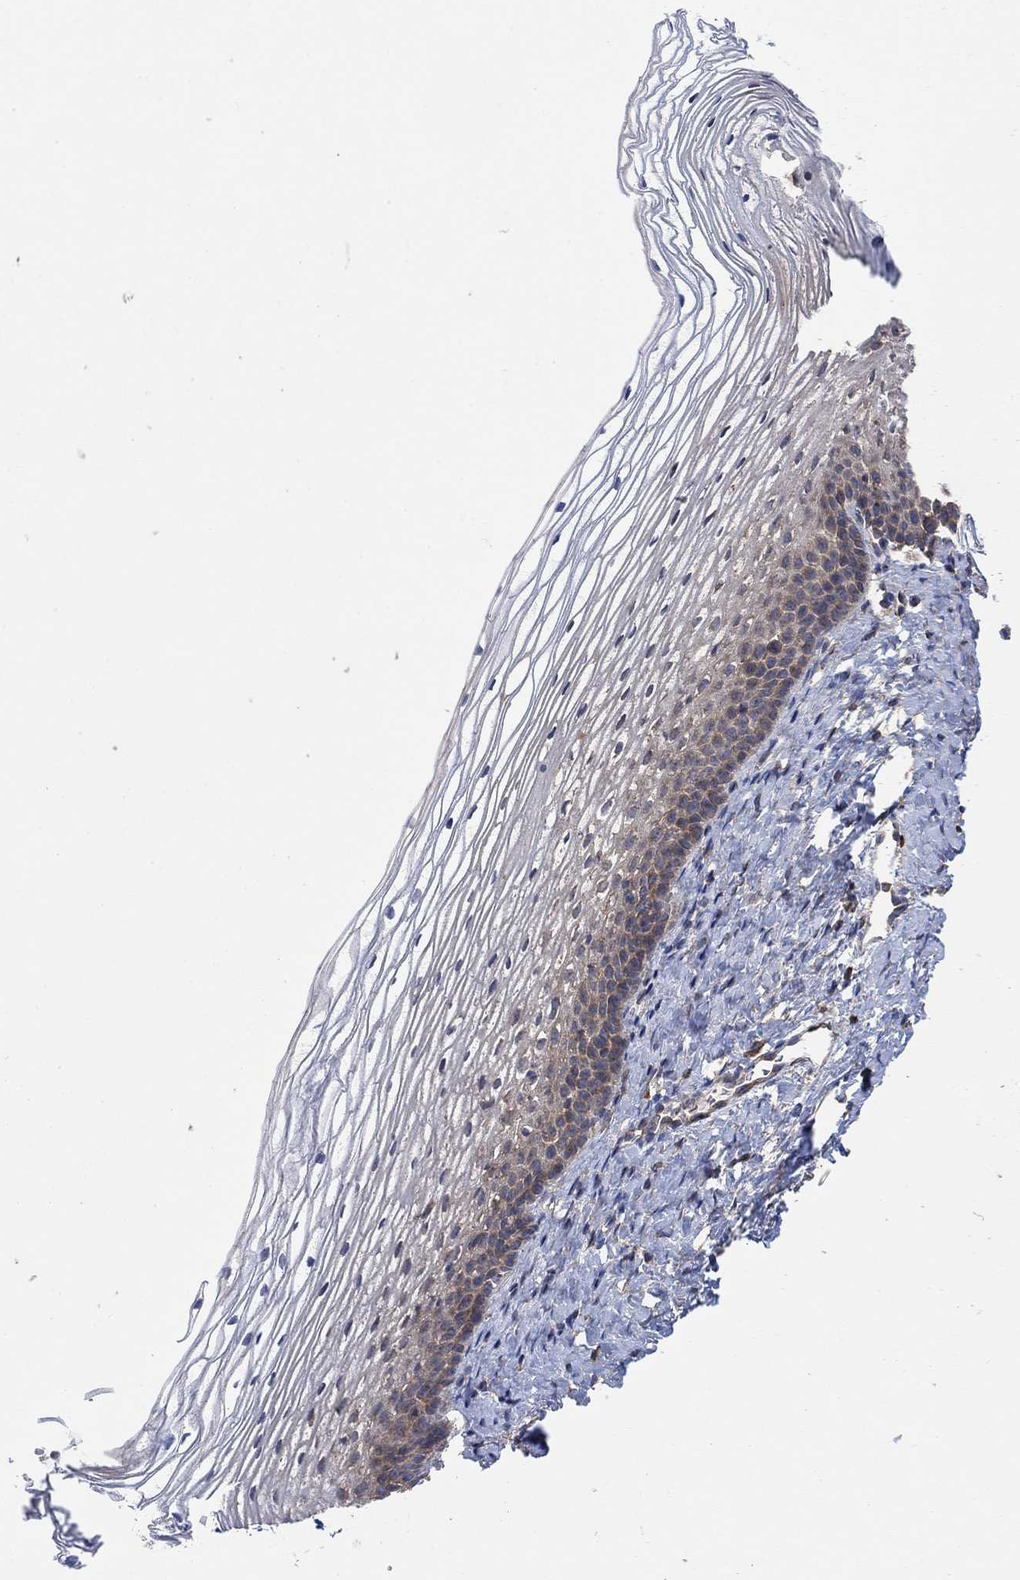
{"staining": {"intensity": "moderate", "quantity": ">75%", "location": "cytoplasmic/membranous"}, "tissue": "cervix", "cell_type": "Glandular cells", "image_type": "normal", "snomed": [{"axis": "morphology", "description": "Normal tissue, NOS"}, {"axis": "topography", "description": "Cervix"}], "caption": "Protein staining of benign cervix demonstrates moderate cytoplasmic/membranous positivity in about >75% of glandular cells. (DAB = brown stain, brightfield microscopy at high magnification).", "gene": "BLOC1S3", "patient": {"sex": "female", "age": 39}}